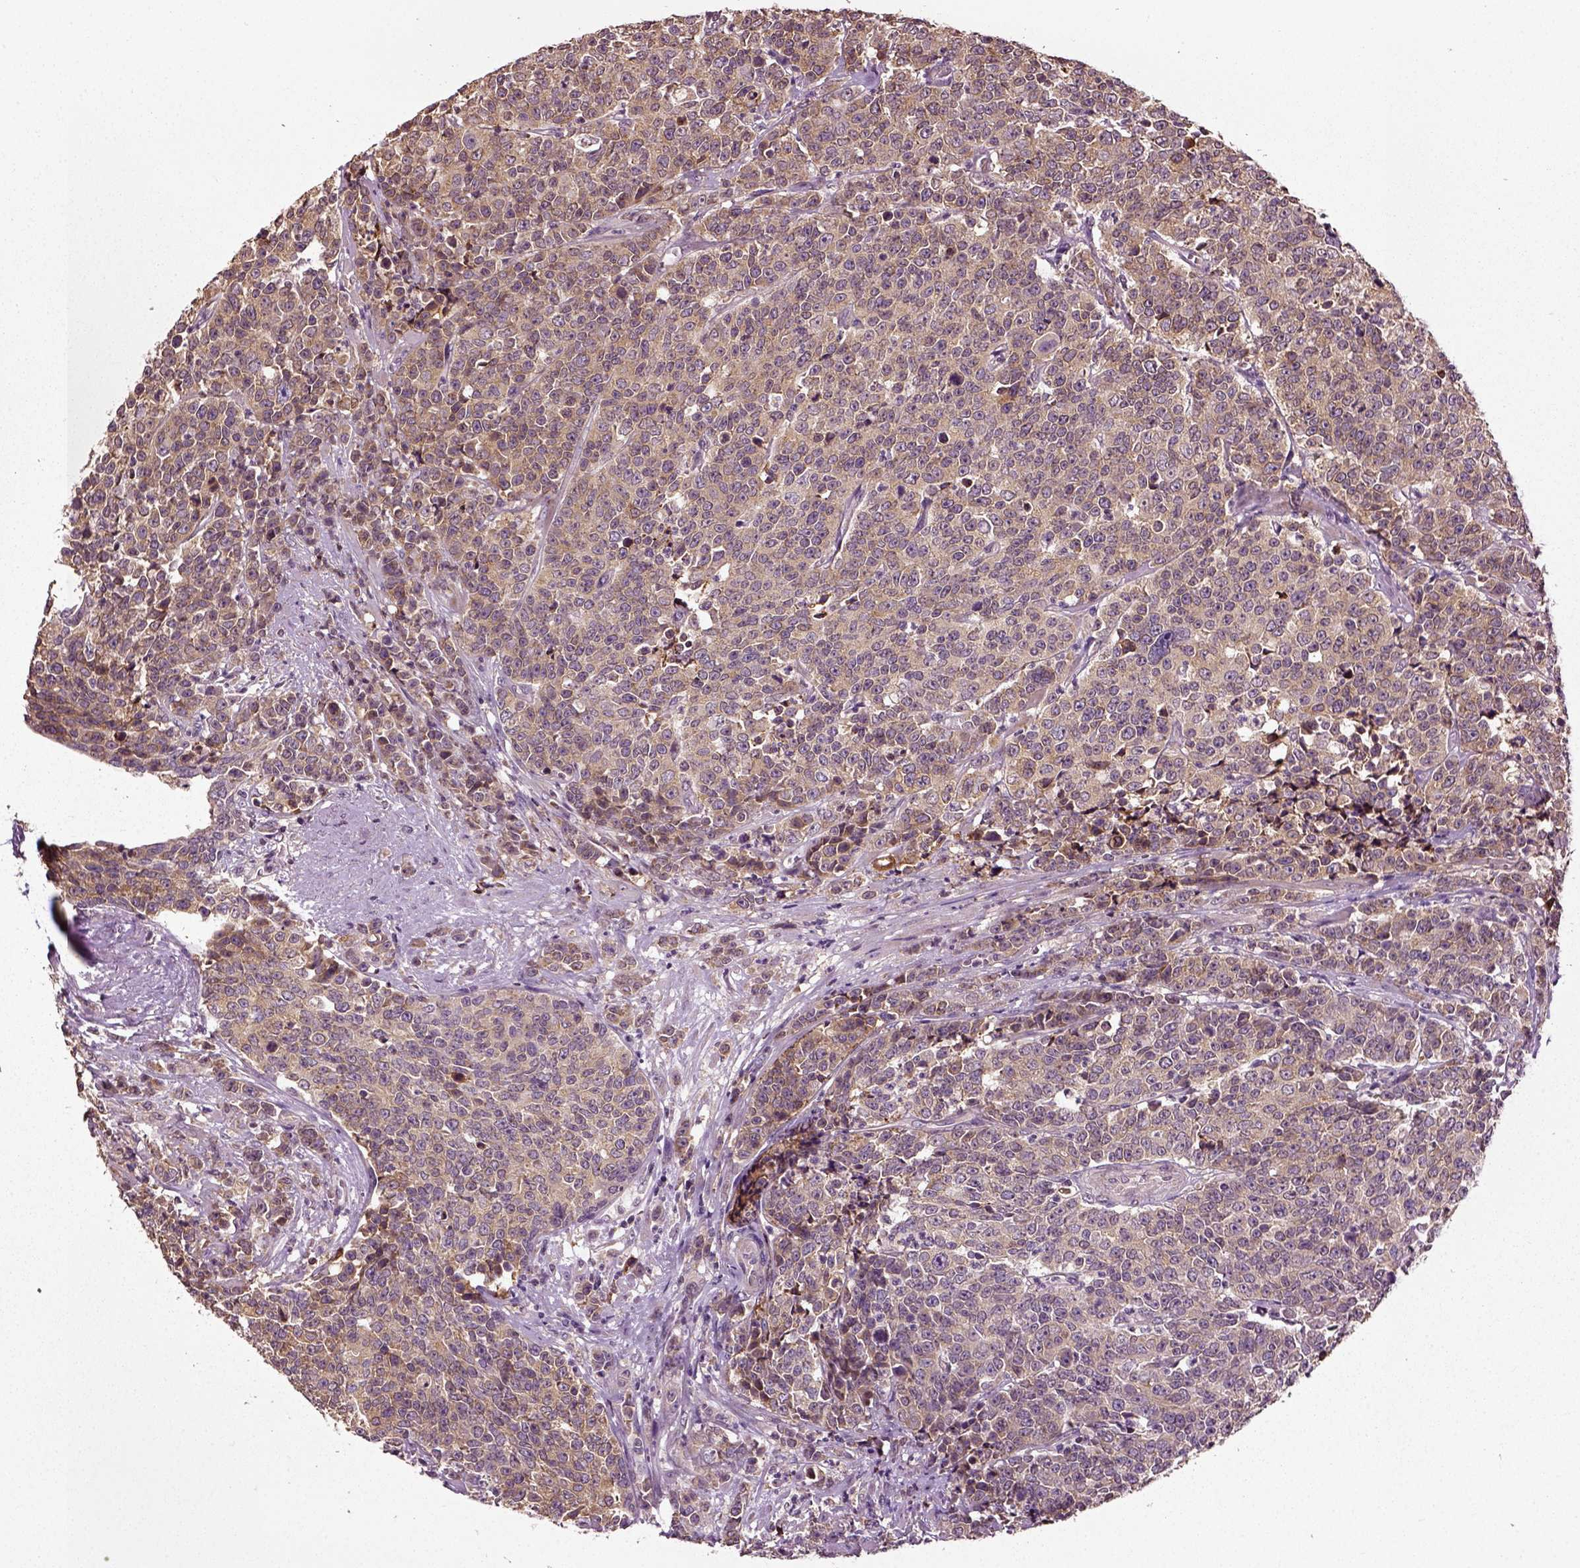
{"staining": {"intensity": "weak", "quantity": ">75%", "location": "cytoplasmic/membranous"}, "tissue": "prostate cancer", "cell_type": "Tumor cells", "image_type": "cancer", "snomed": [{"axis": "morphology", "description": "Adenocarcinoma, NOS"}, {"axis": "topography", "description": "Prostate"}], "caption": "Immunohistochemical staining of prostate adenocarcinoma exhibits low levels of weak cytoplasmic/membranous staining in approximately >75% of tumor cells.", "gene": "ERV3-1", "patient": {"sex": "male", "age": 67}}